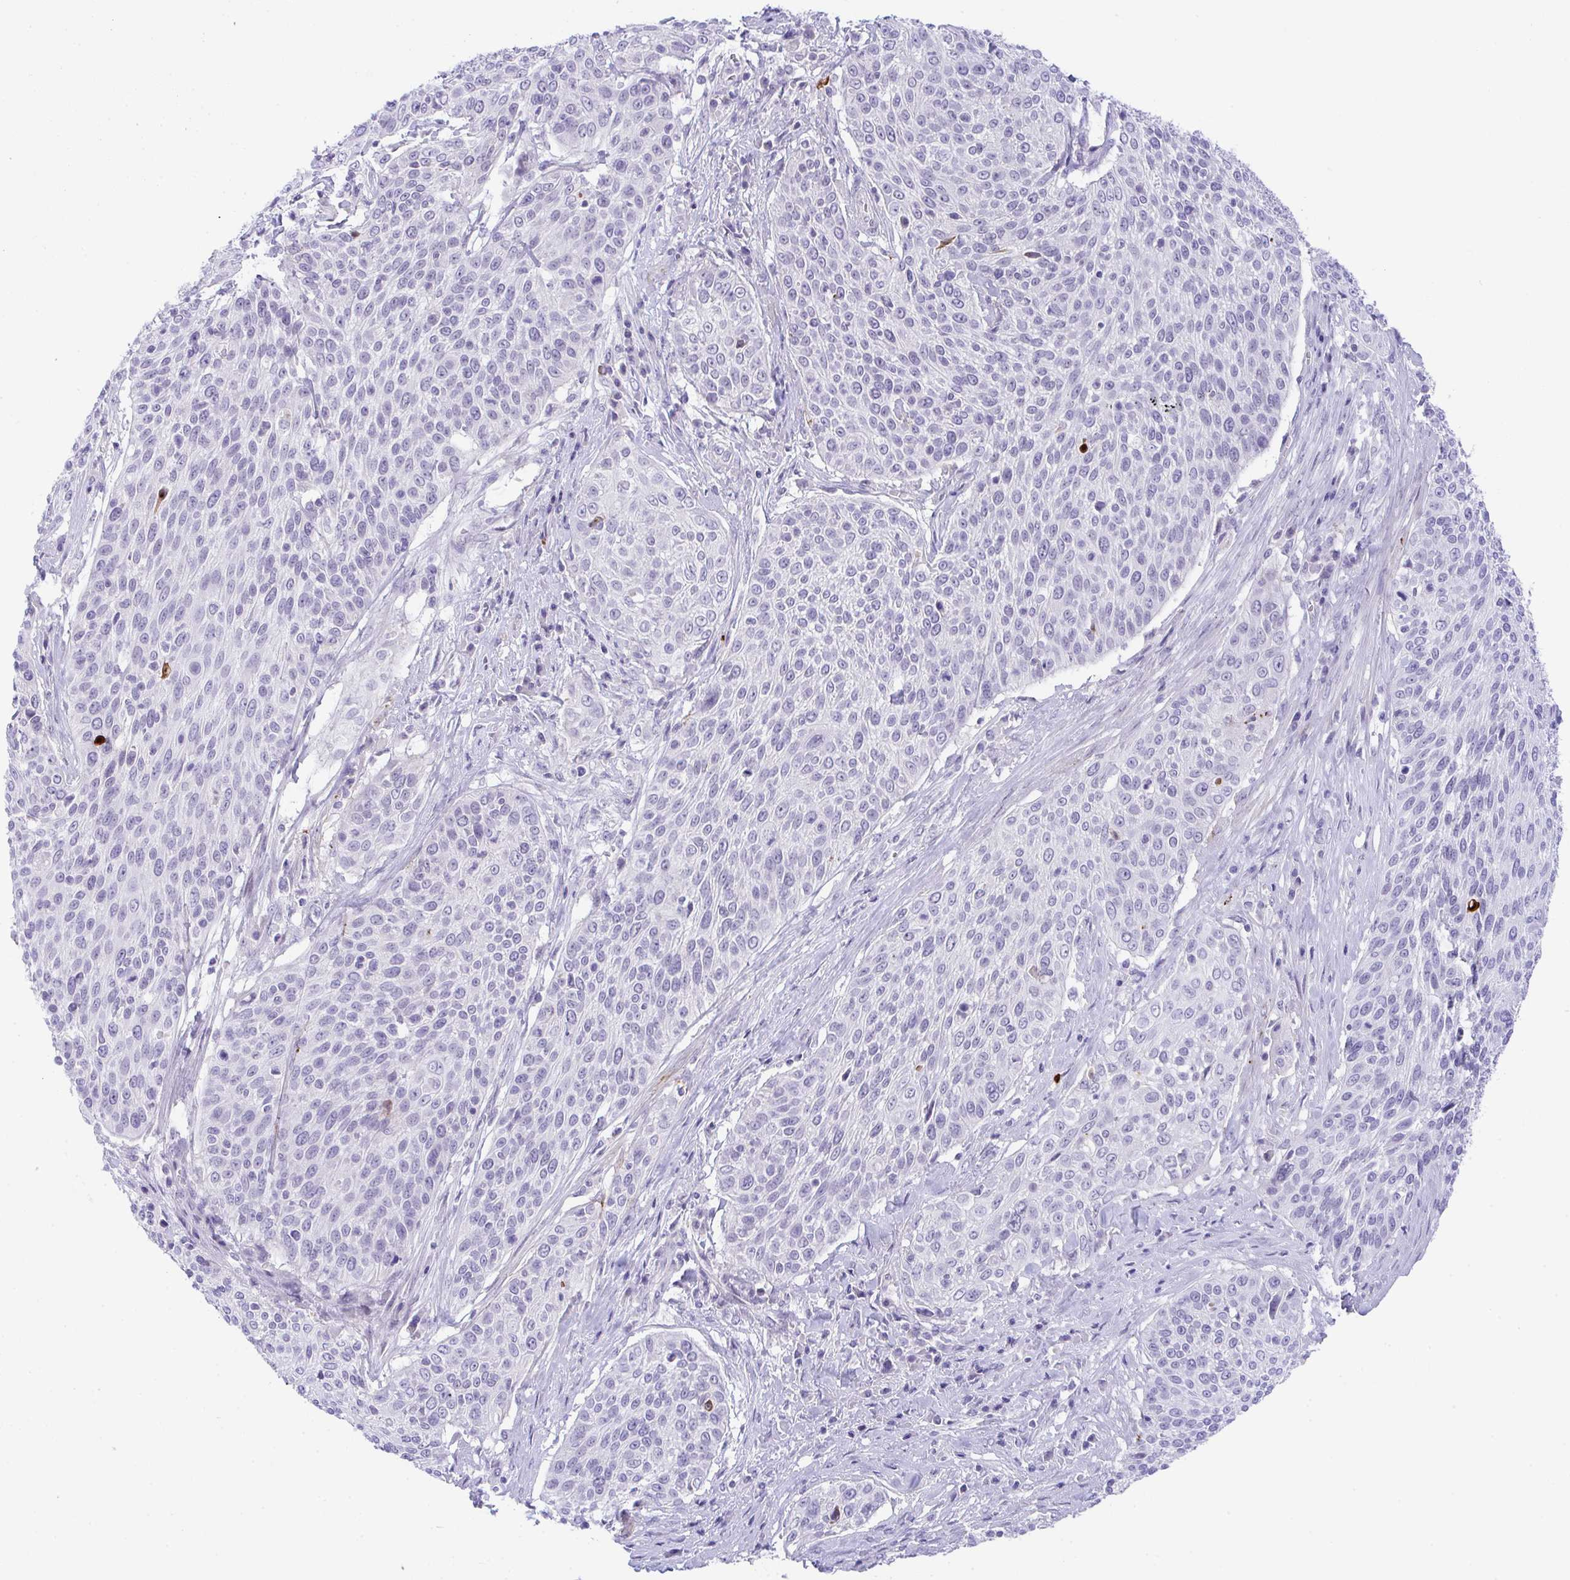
{"staining": {"intensity": "negative", "quantity": "none", "location": "none"}, "tissue": "cervical cancer", "cell_type": "Tumor cells", "image_type": "cancer", "snomed": [{"axis": "morphology", "description": "Squamous cell carcinoma, NOS"}, {"axis": "topography", "description": "Cervix"}], "caption": "Tumor cells are negative for protein expression in human cervical squamous cell carcinoma.", "gene": "KMT2E", "patient": {"sex": "female", "age": 31}}